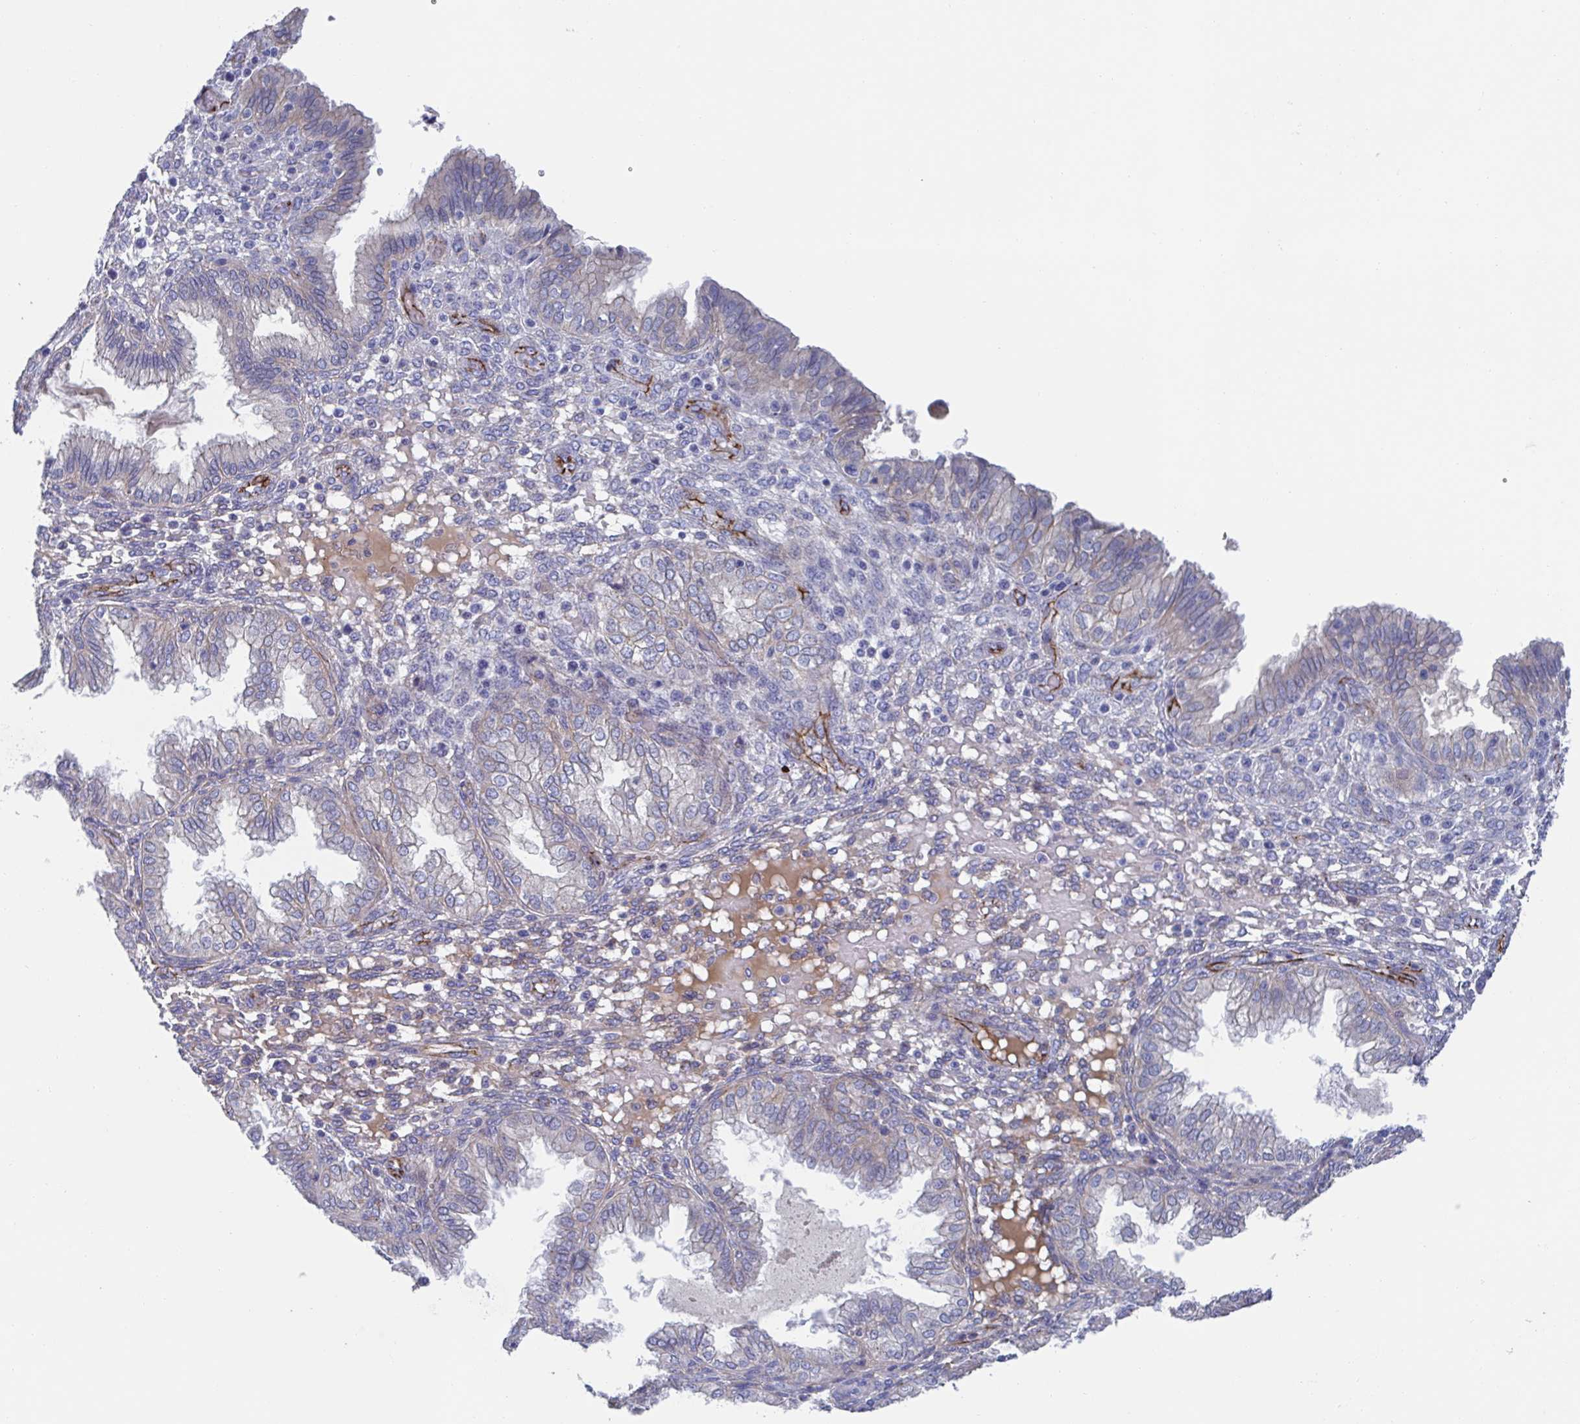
{"staining": {"intensity": "weak", "quantity": "<25%", "location": "cytoplasmic/membranous"}, "tissue": "endometrium", "cell_type": "Cells in endometrial stroma", "image_type": "normal", "snomed": [{"axis": "morphology", "description": "Normal tissue, NOS"}, {"axis": "topography", "description": "Endometrium"}], "caption": "An image of human endometrium is negative for staining in cells in endometrial stroma.", "gene": "CDH2", "patient": {"sex": "female", "age": 33}}